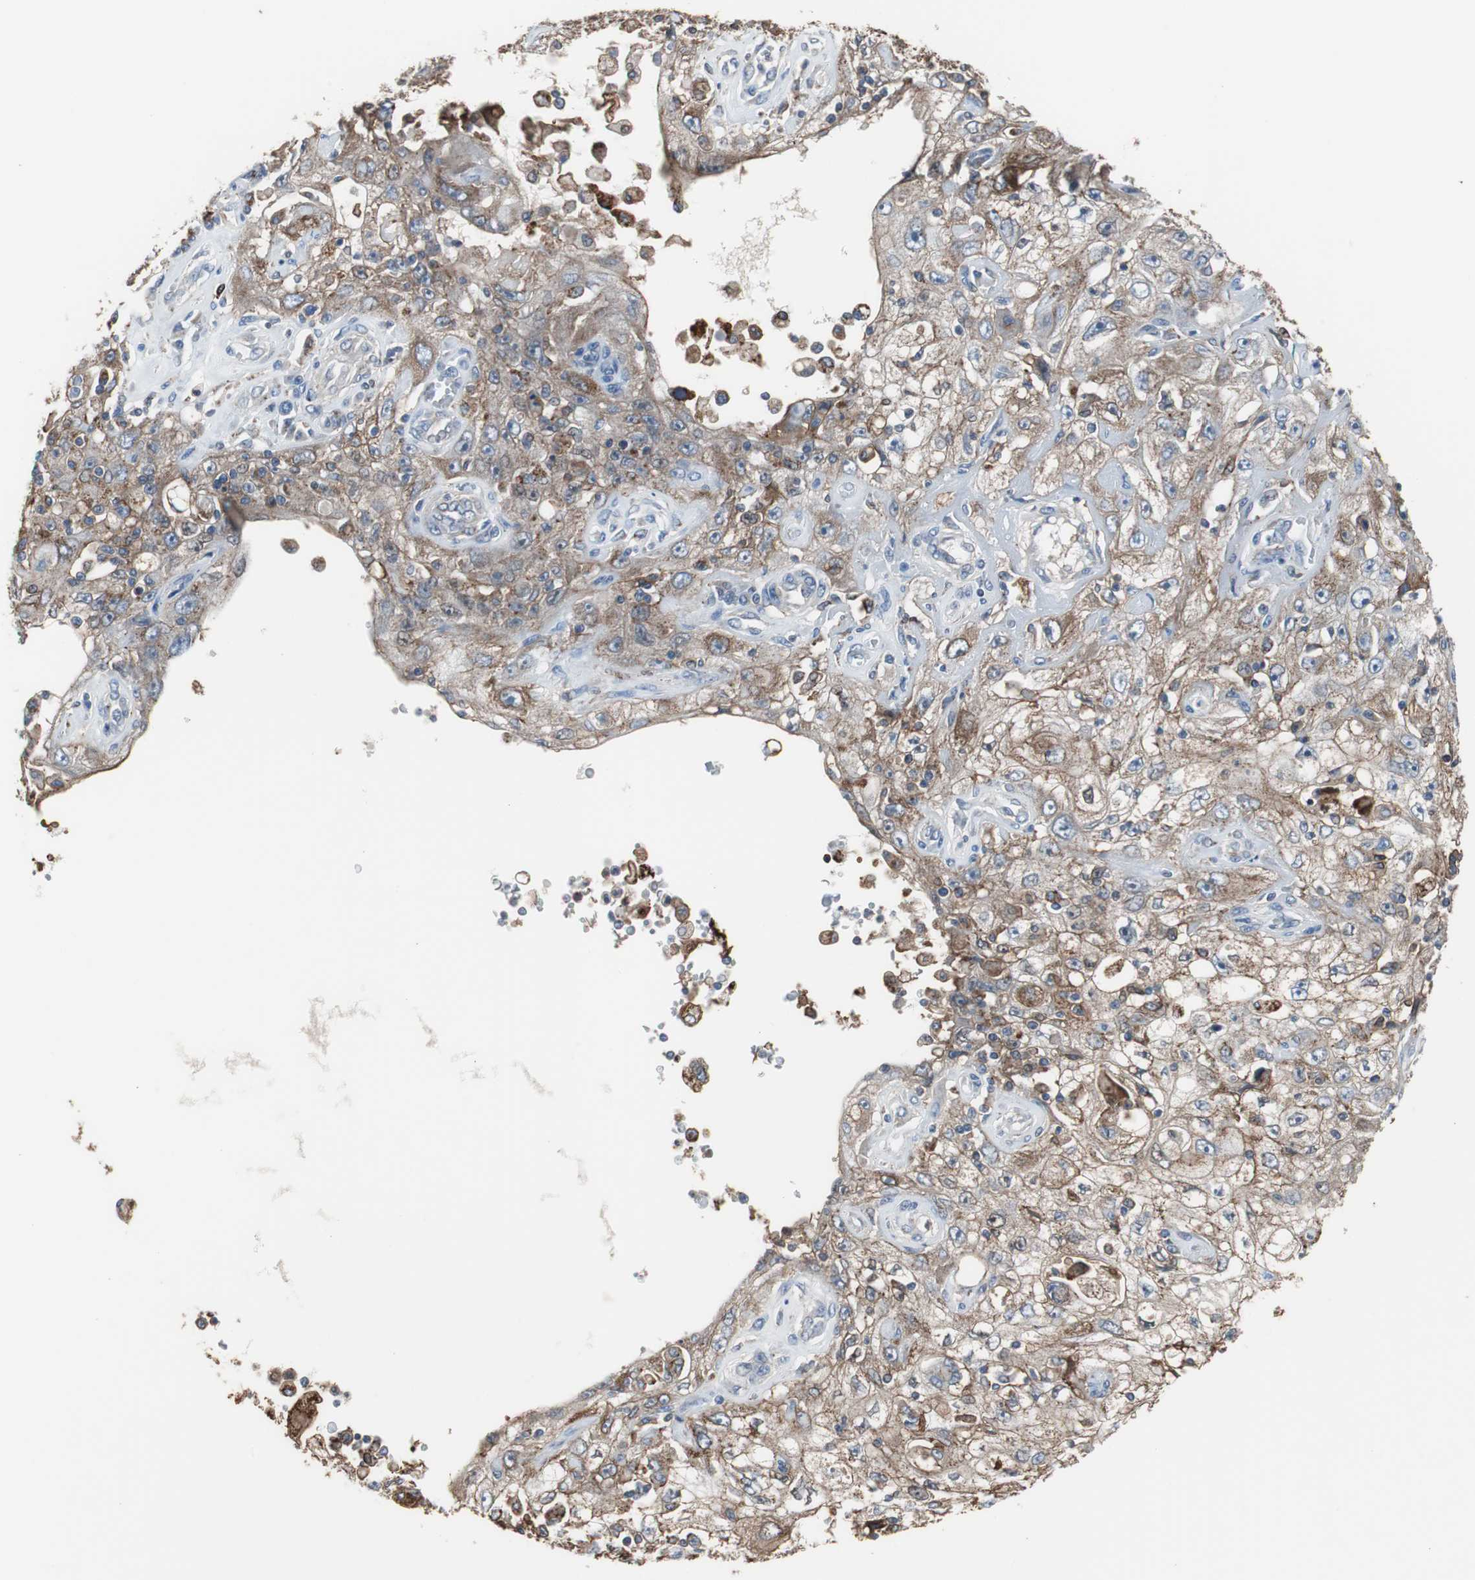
{"staining": {"intensity": "moderate", "quantity": "25%-75%", "location": "cytoplasmic/membranous"}, "tissue": "skin cancer", "cell_type": "Tumor cells", "image_type": "cancer", "snomed": [{"axis": "morphology", "description": "Squamous cell carcinoma, NOS"}, {"axis": "topography", "description": "Skin"}], "caption": "Skin cancer (squamous cell carcinoma) stained with a brown dye reveals moderate cytoplasmic/membranous positive staining in approximately 25%-75% of tumor cells.", "gene": "ANXA4", "patient": {"sex": "male", "age": 75}}